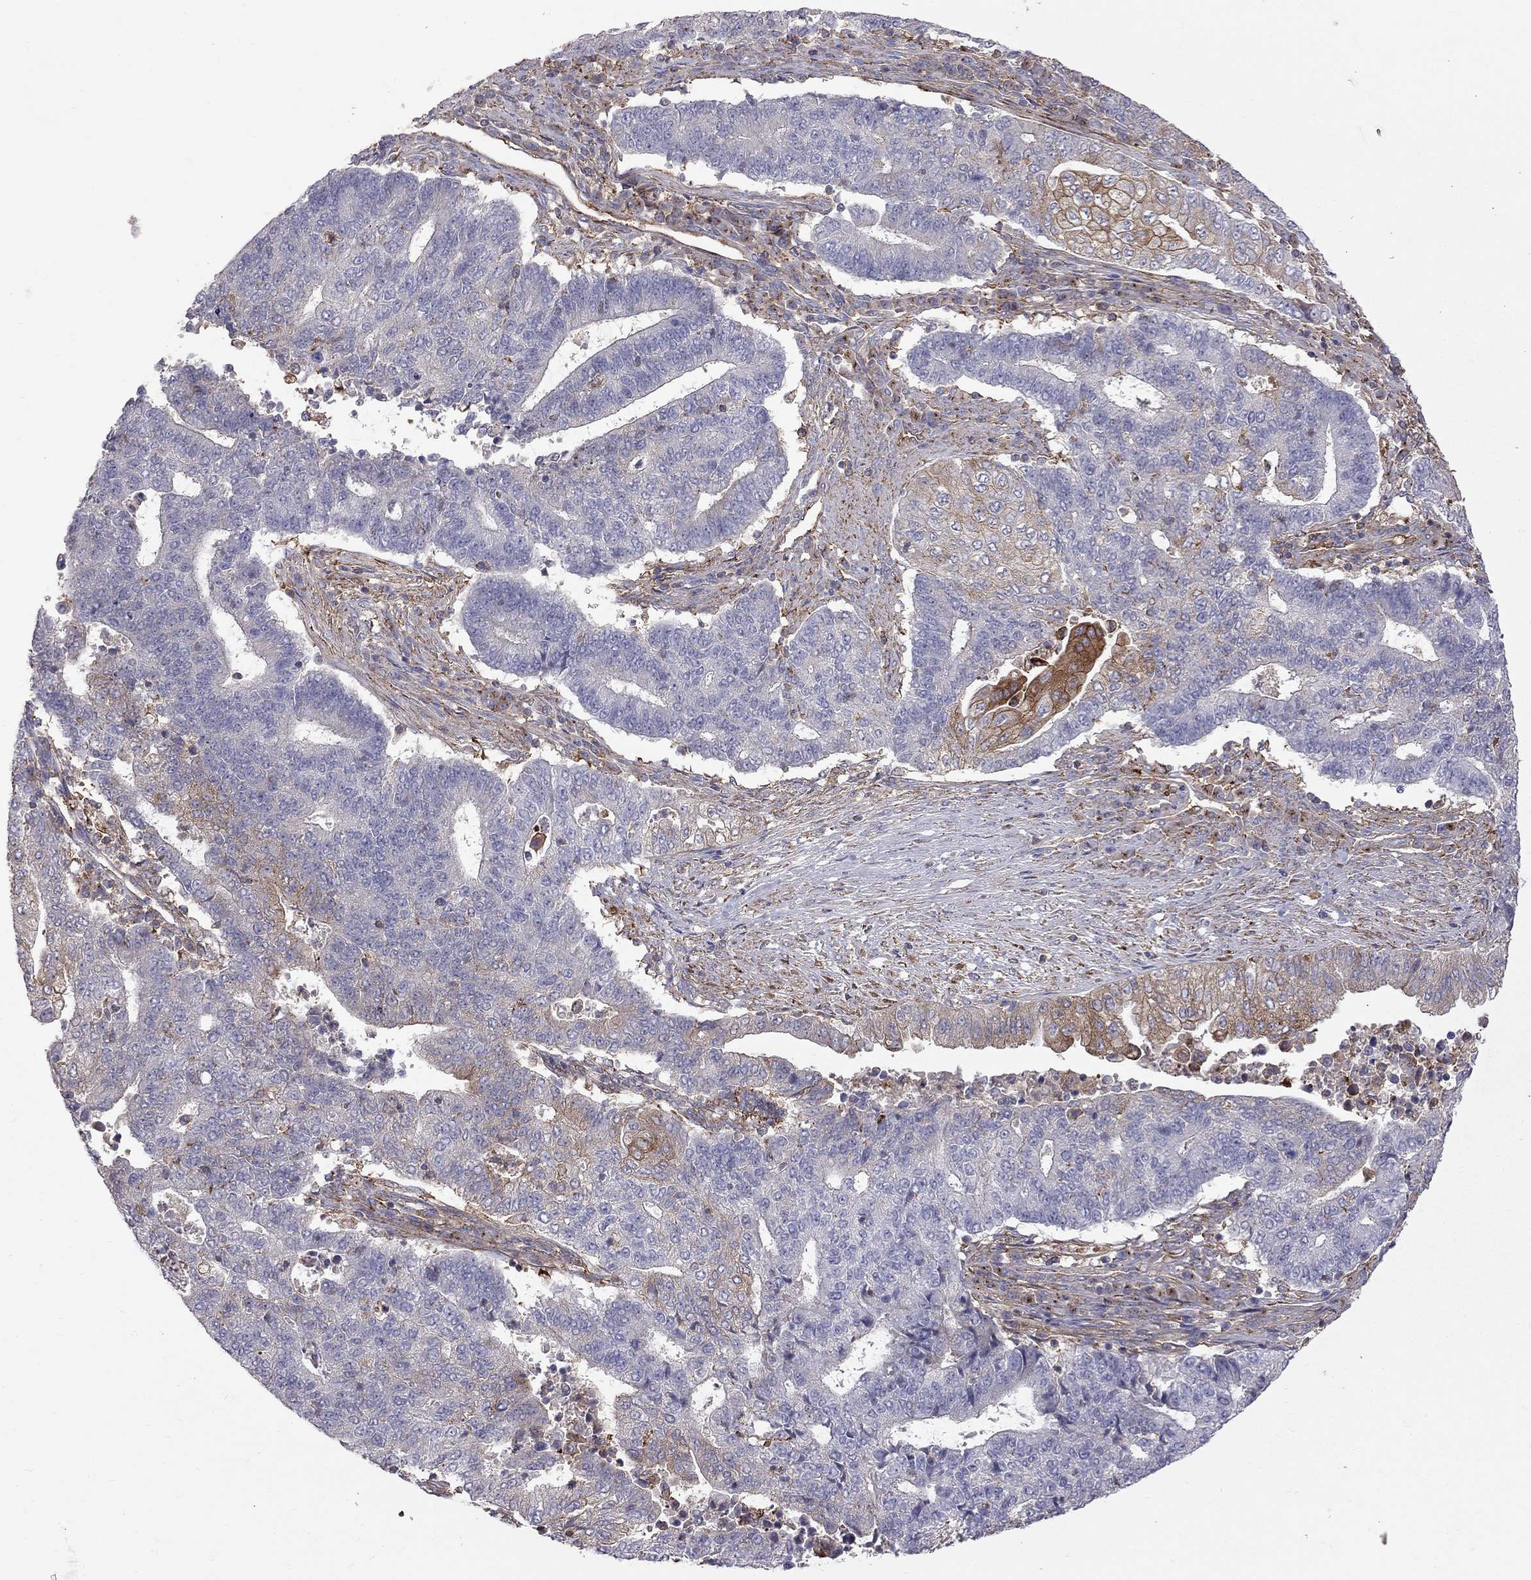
{"staining": {"intensity": "moderate", "quantity": "<25%", "location": "cytoplasmic/membranous"}, "tissue": "endometrial cancer", "cell_type": "Tumor cells", "image_type": "cancer", "snomed": [{"axis": "morphology", "description": "Adenocarcinoma, NOS"}, {"axis": "topography", "description": "Uterus"}, {"axis": "topography", "description": "Endometrium"}], "caption": "This histopathology image demonstrates IHC staining of endometrial cancer, with low moderate cytoplasmic/membranous expression in approximately <25% of tumor cells.", "gene": "EIF4E3", "patient": {"sex": "female", "age": 54}}